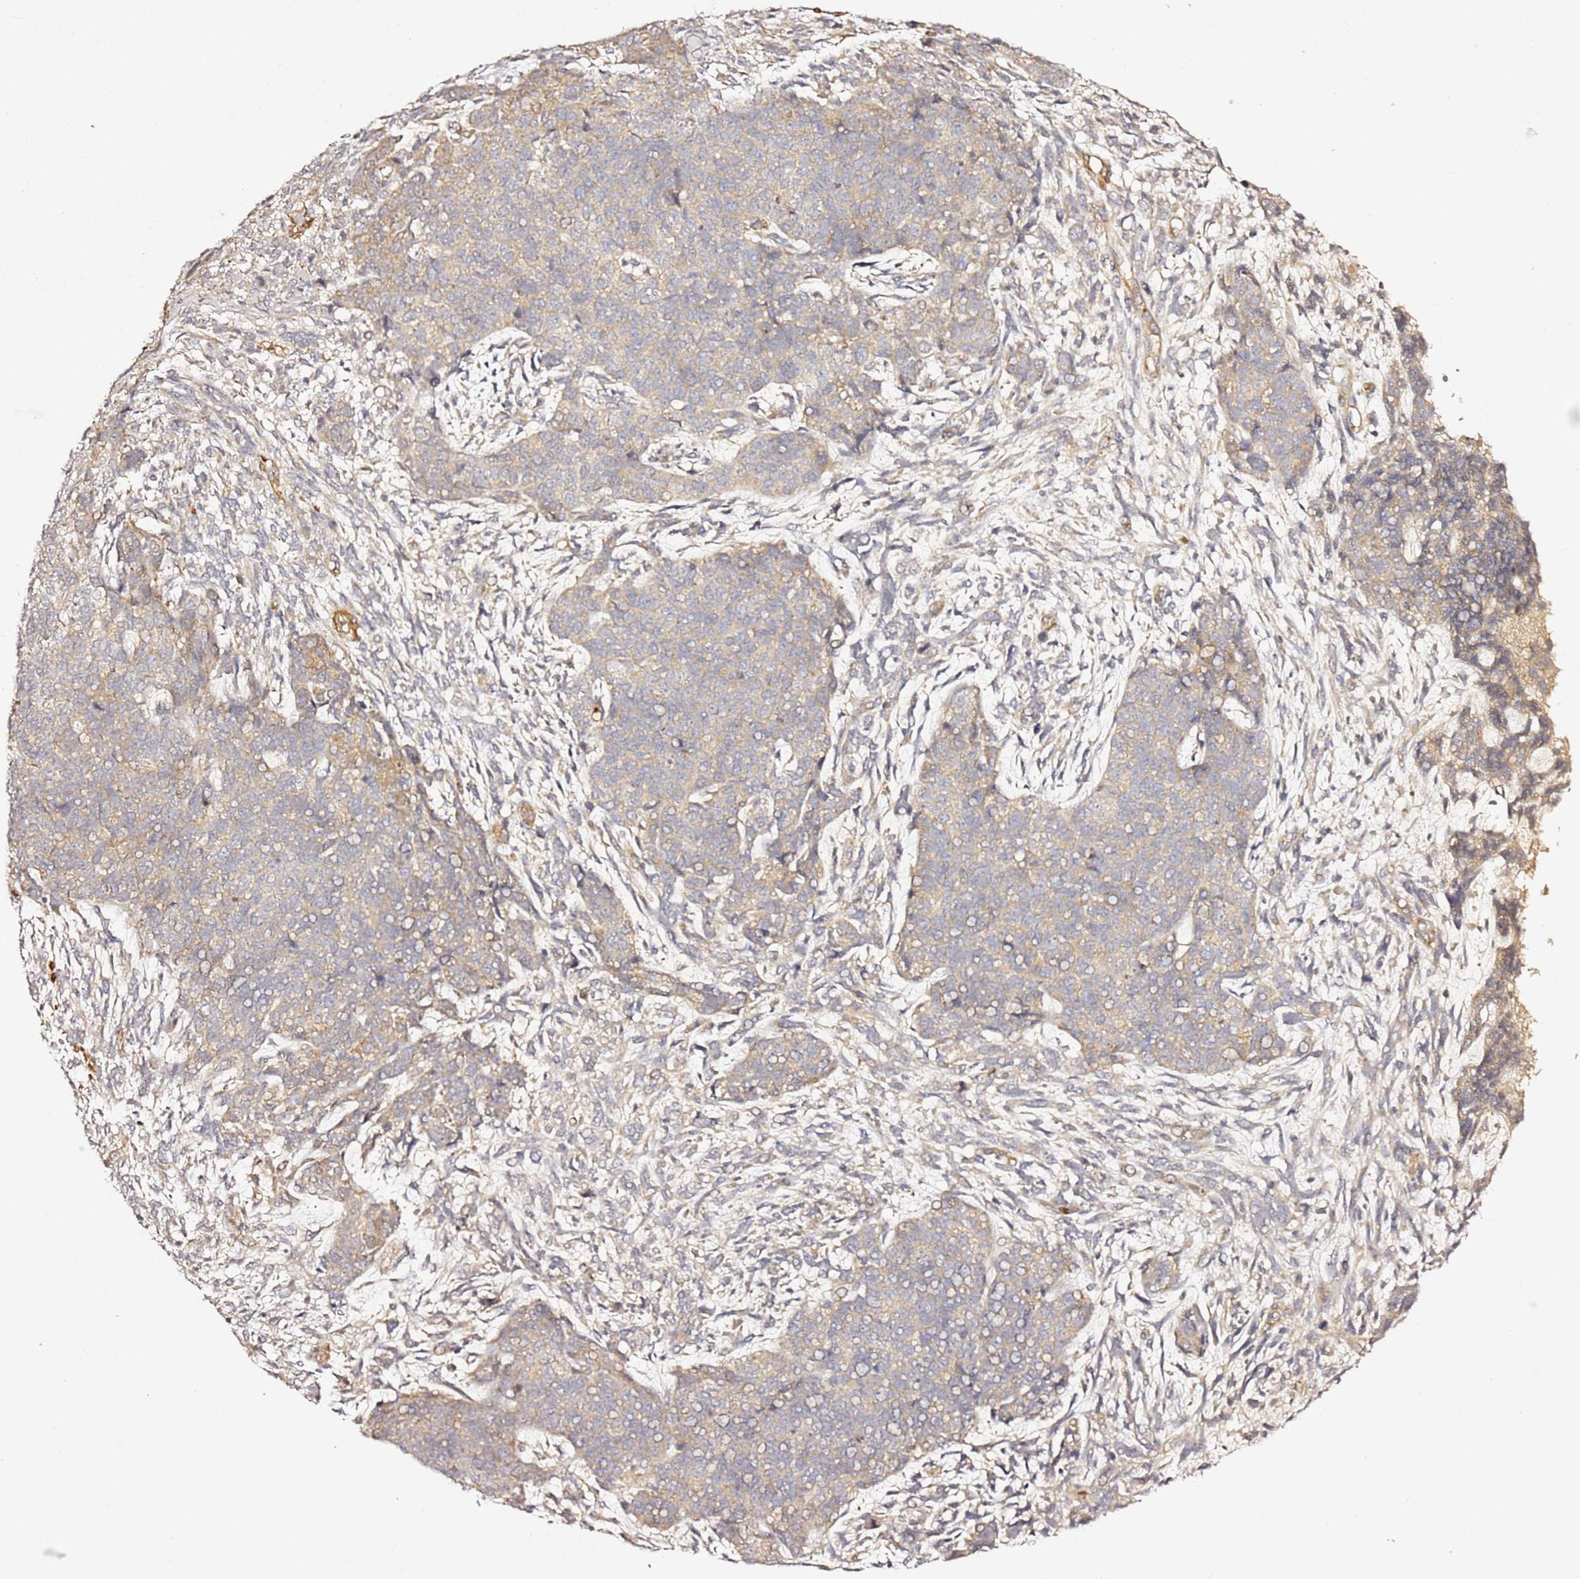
{"staining": {"intensity": "weak", "quantity": ">75%", "location": "cytoplasmic/membranous"}, "tissue": "cervical cancer", "cell_type": "Tumor cells", "image_type": "cancer", "snomed": [{"axis": "morphology", "description": "Squamous cell carcinoma, NOS"}, {"axis": "topography", "description": "Cervix"}], "caption": "About >75% of tumor cells in human cervical squamous cell carcinoma reveal weak cytoplasmic/membranous protein expression as visualized by brown immunohistochemical staining.", "gene": "EPS8L1", "patient": {"sex": "female", "age": 63}}